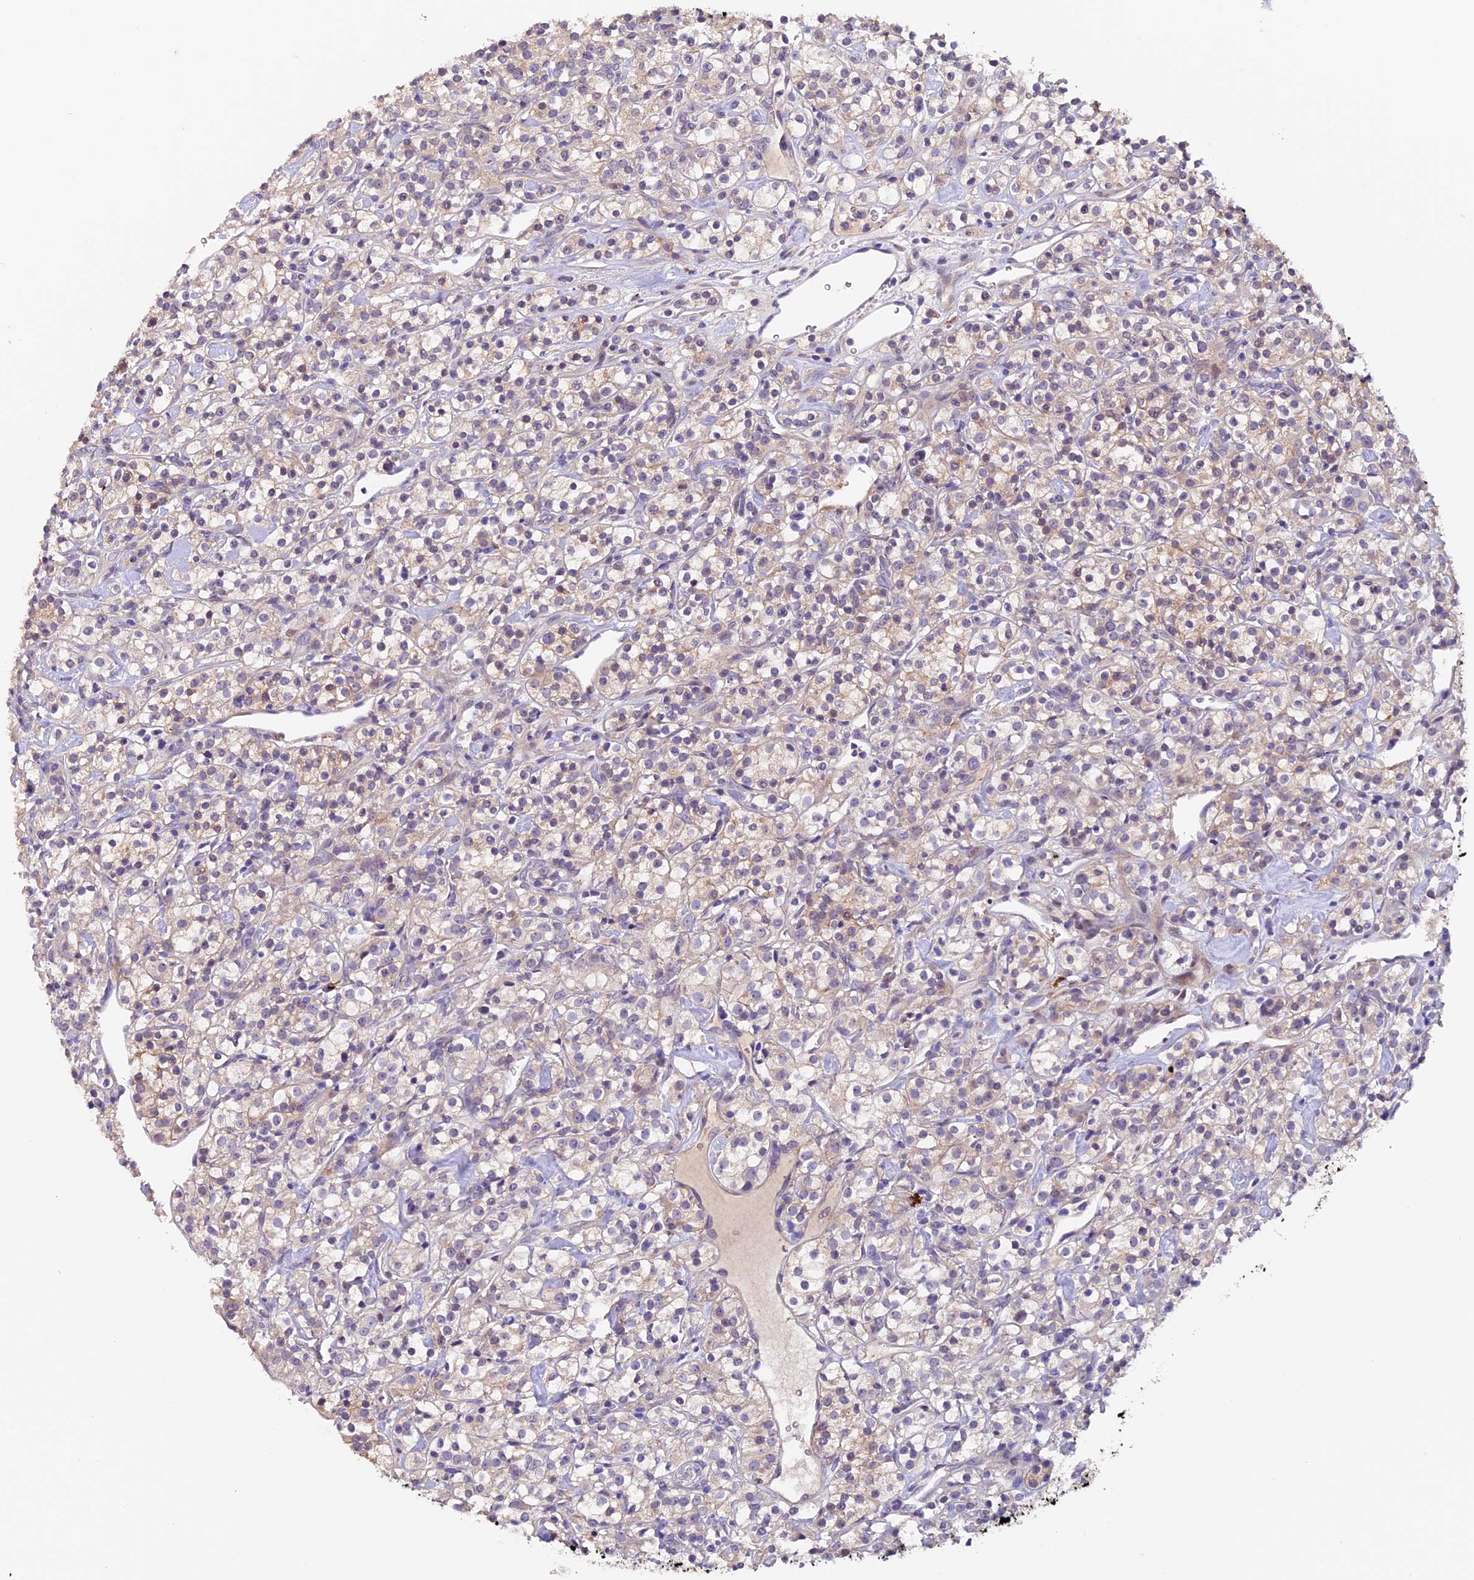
{"staining": {"intensity": "weak", "quantity": "<25%", "location": "cytoplasmic/membranous"}, "tissue": "renal cancer", "cell_type": "Tumor cells", "image_type": "cancer", "snomed": [{"axis": "morphology", "description": "Adenocarcinoma, NOS"}, {"axis": "topography", "description": "Kidney"}], "caption": "Immunohistochemistry (IHC) micrograph of renal cancer stained for a protein (brown), which shows no expression in tumor cells.", "gene": "NCK2", "patient": {"sex": "male", "age": 77}}